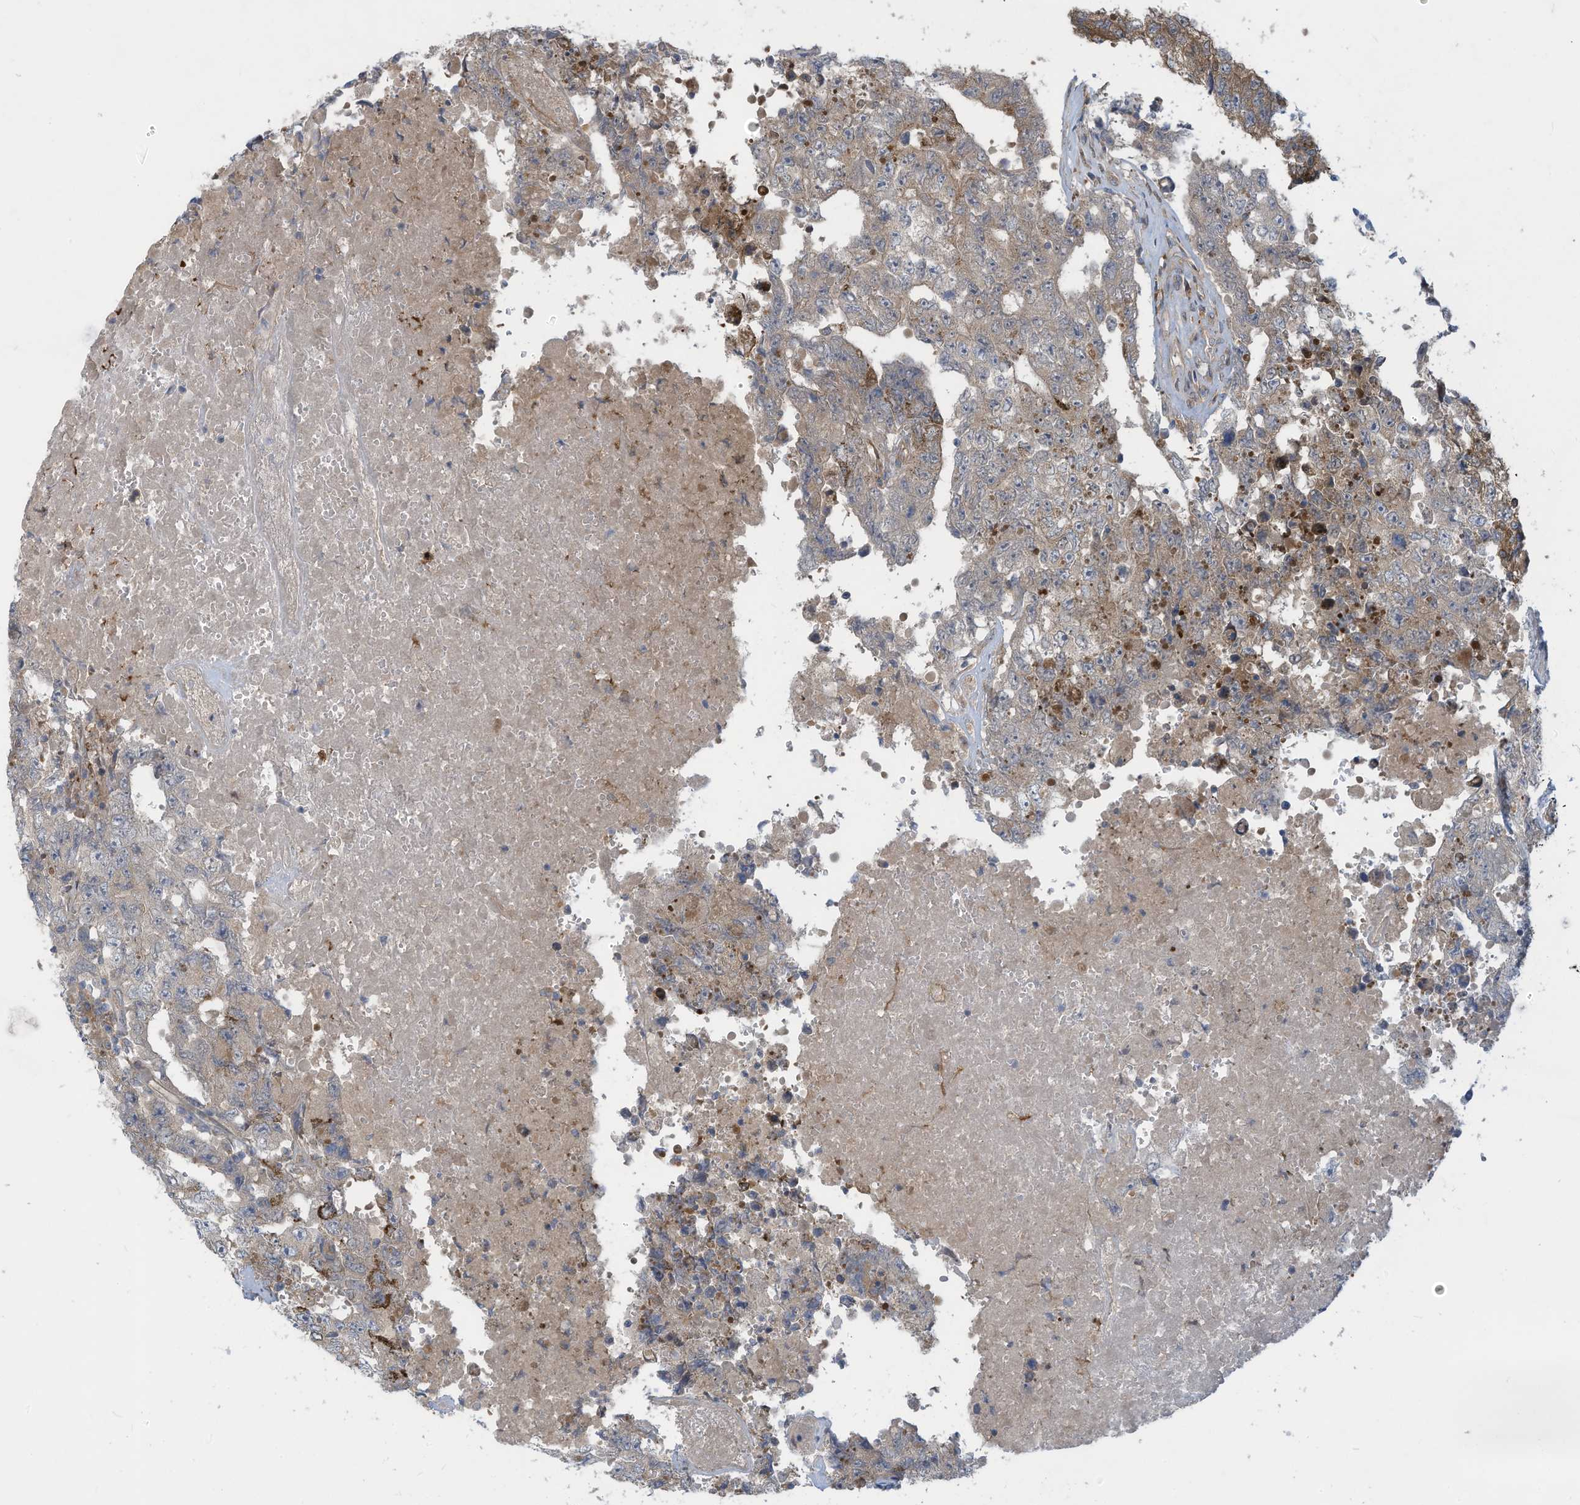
{"staining": {"intensity": "weak", "quantity": ">75%", "location": "cytoplasmic/membranous"}, "tissue": "testis cancer", "cell_type": "Tumor cells", "image_type": "cancer", "snomed": [{"axis": "morphology", "description": "Carcinoma, Embryonal, NOS"}, {"axis": "topography", "description": "Testis"}], "caption": "A low amount of weak cytoplasmic/membranous staining is seen in approximately >75% of tumor cells in testis embryonal carcinoma tissue. Nuclei are stained in blue.", "gene": "ADI1", "patient": {"sex": "male", "age": 26}}